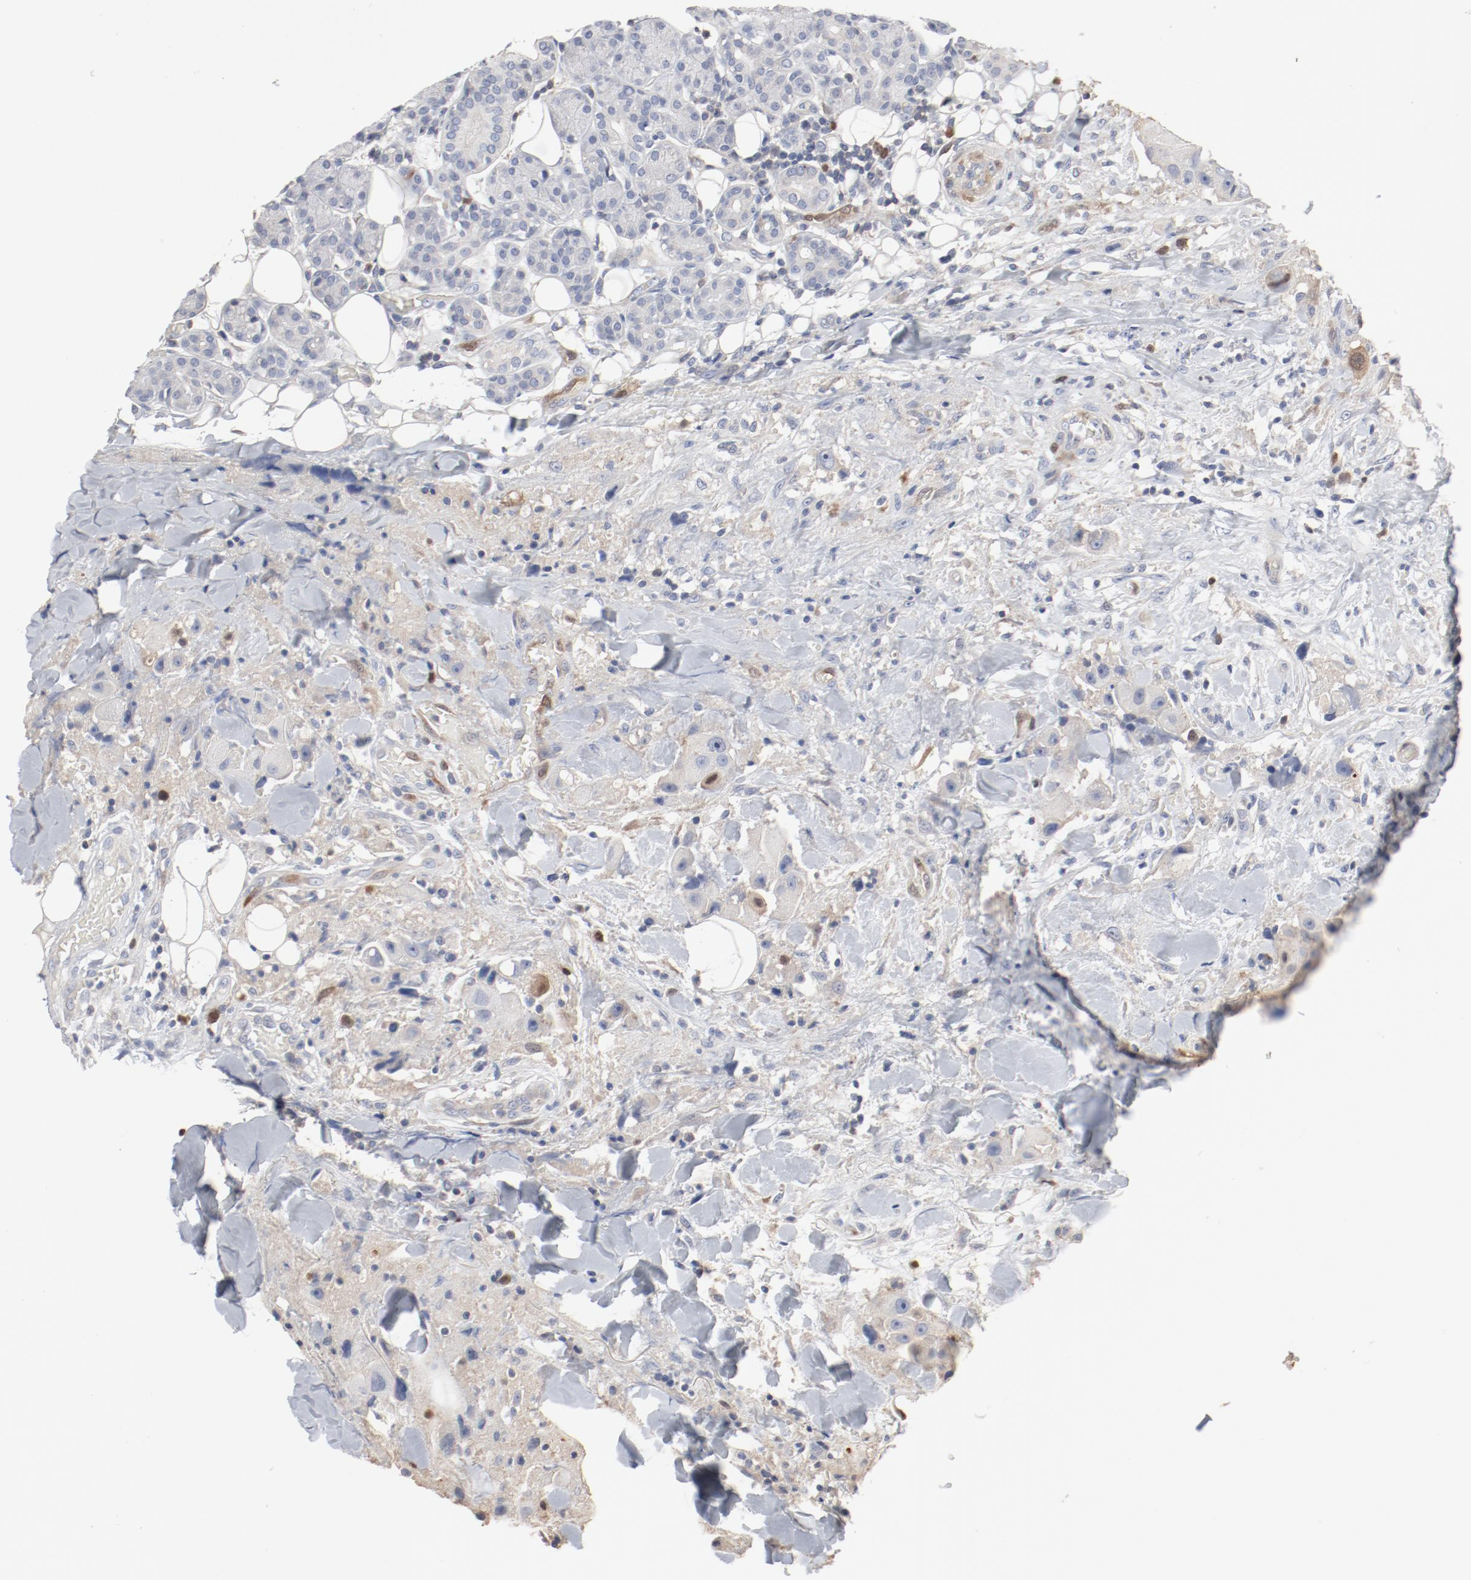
{"staining": {"intensity": "moderate", "quantity": "<25%", "location": "cytoplasmic/membranous,nuclear"}, "tissue": "head and neck cancer", "cell_type": "Tumor cells", "image_type": "cancer", "snomed": [{"axis": "morphology", "description": "Normal tissue, NOS"}, {"axis": "morphology", "description": "Adenocarcinoma, NOS"}, {"axis": "topography", "description": "Salivary gland"}, {"axis": "topography", "description": "Head-Neck"}], "caption": "Human adenocarcinoma (head and neck) stained for a protein (brown) reveals moderate cytoplasmic/membranous and nuclear positive staining in approximately <25% of tumor cells.", "gene": "CDK1", "patient": {"sex": "male", "age": 80}}